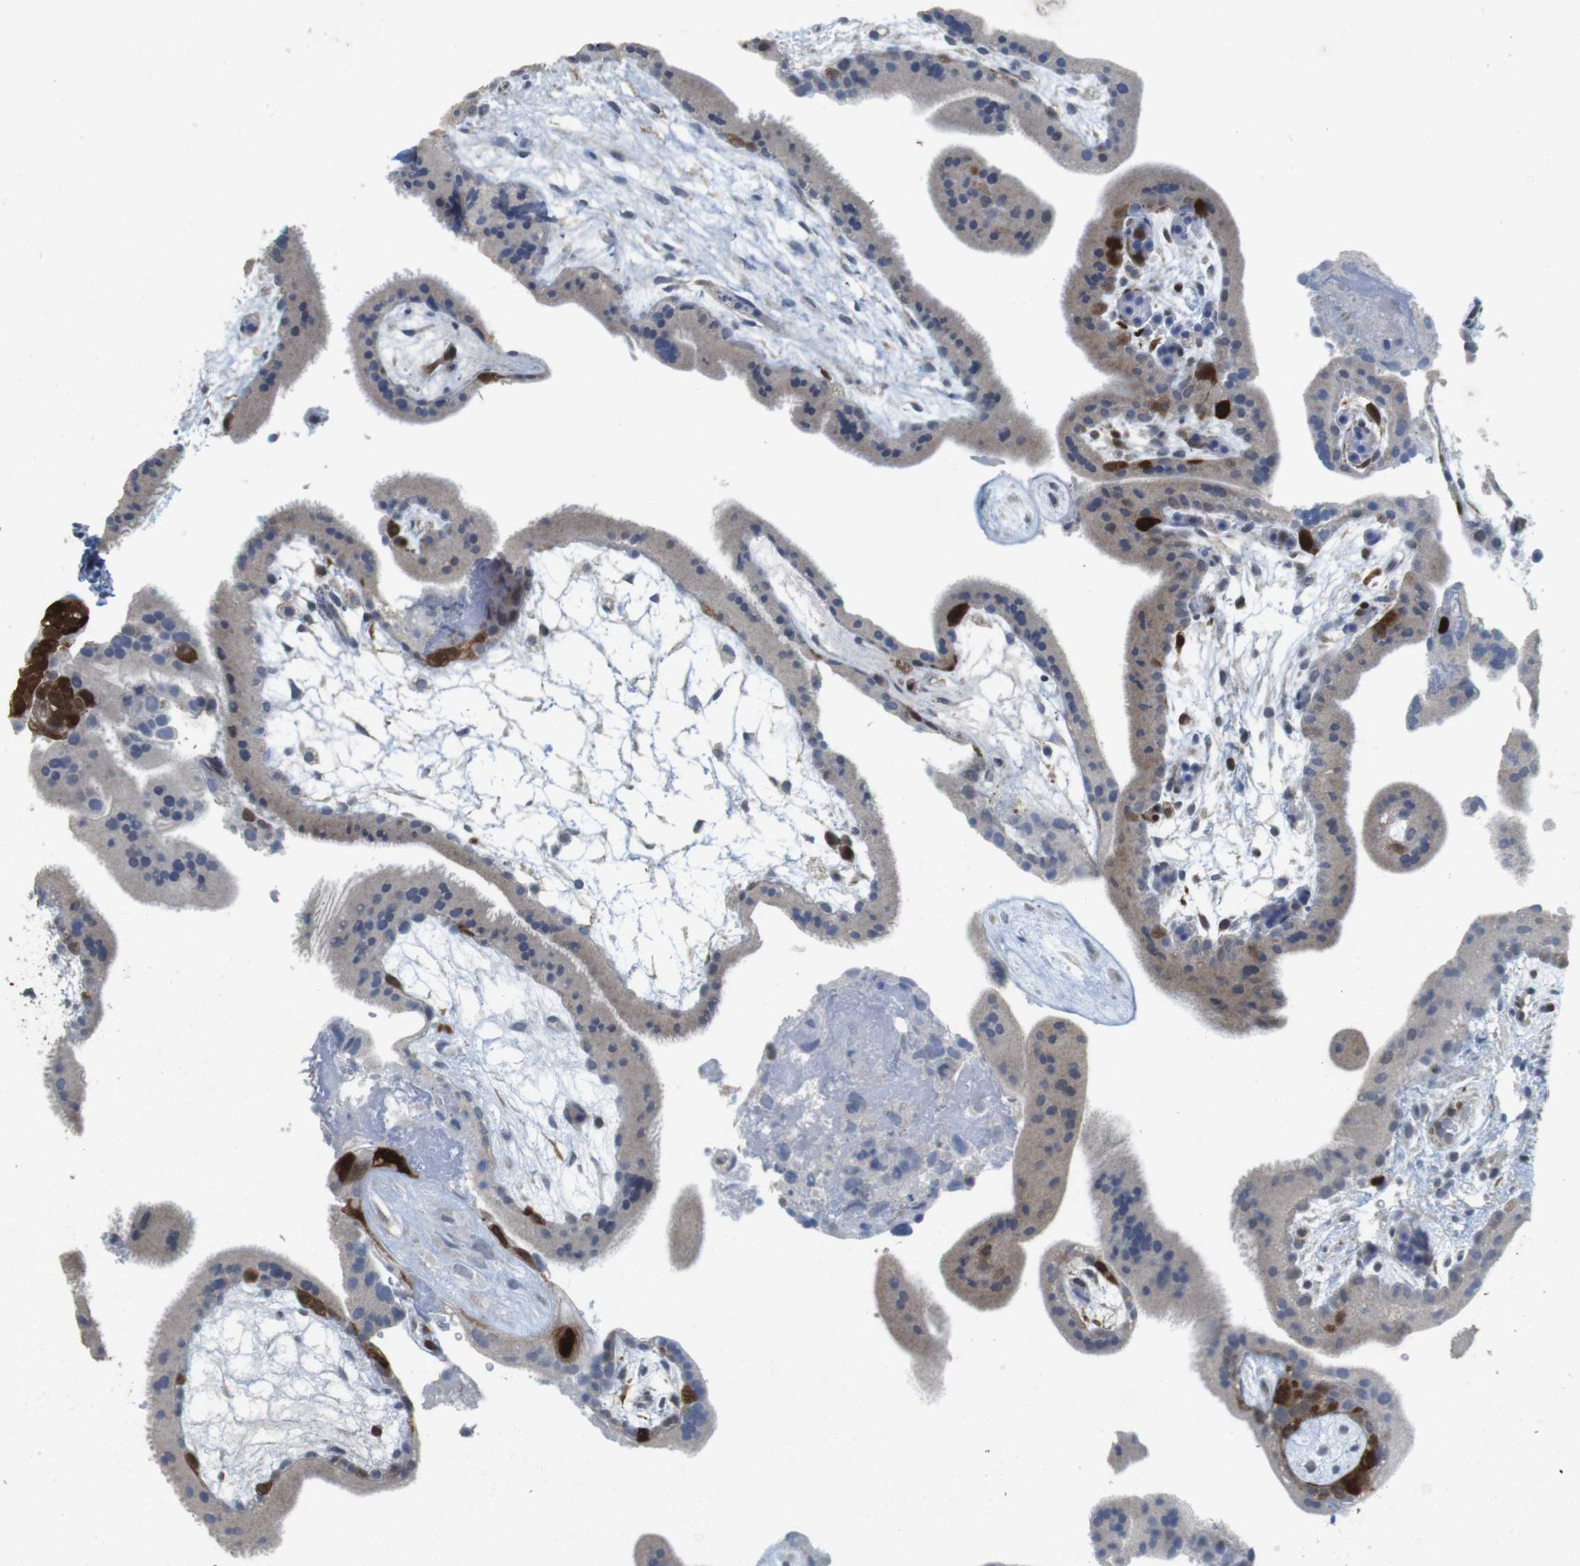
{"staining": {"intensity": "strong", "quantity": "<25%", "location": "nuclear"}, "tissue": "placenta", "cell_type": "Trophoblastic cells", "image_type": "normal", "snomed": [{"axis": "morphology", "description": "Normal tissue, NOS"}, {"axis": "topography", "description": "Placenta"}], "caption": "Benign placenta shows strong nuclear expression in about <25% of trophoblastic cells, visualized by immunohistochemistry. (DAB (3,3'-diaminobenzidine) IHC, brown staining for protein, blue staining for nuclei).", "gene": "KPNA2", "patient": {"sex": "female", "age": 19}}